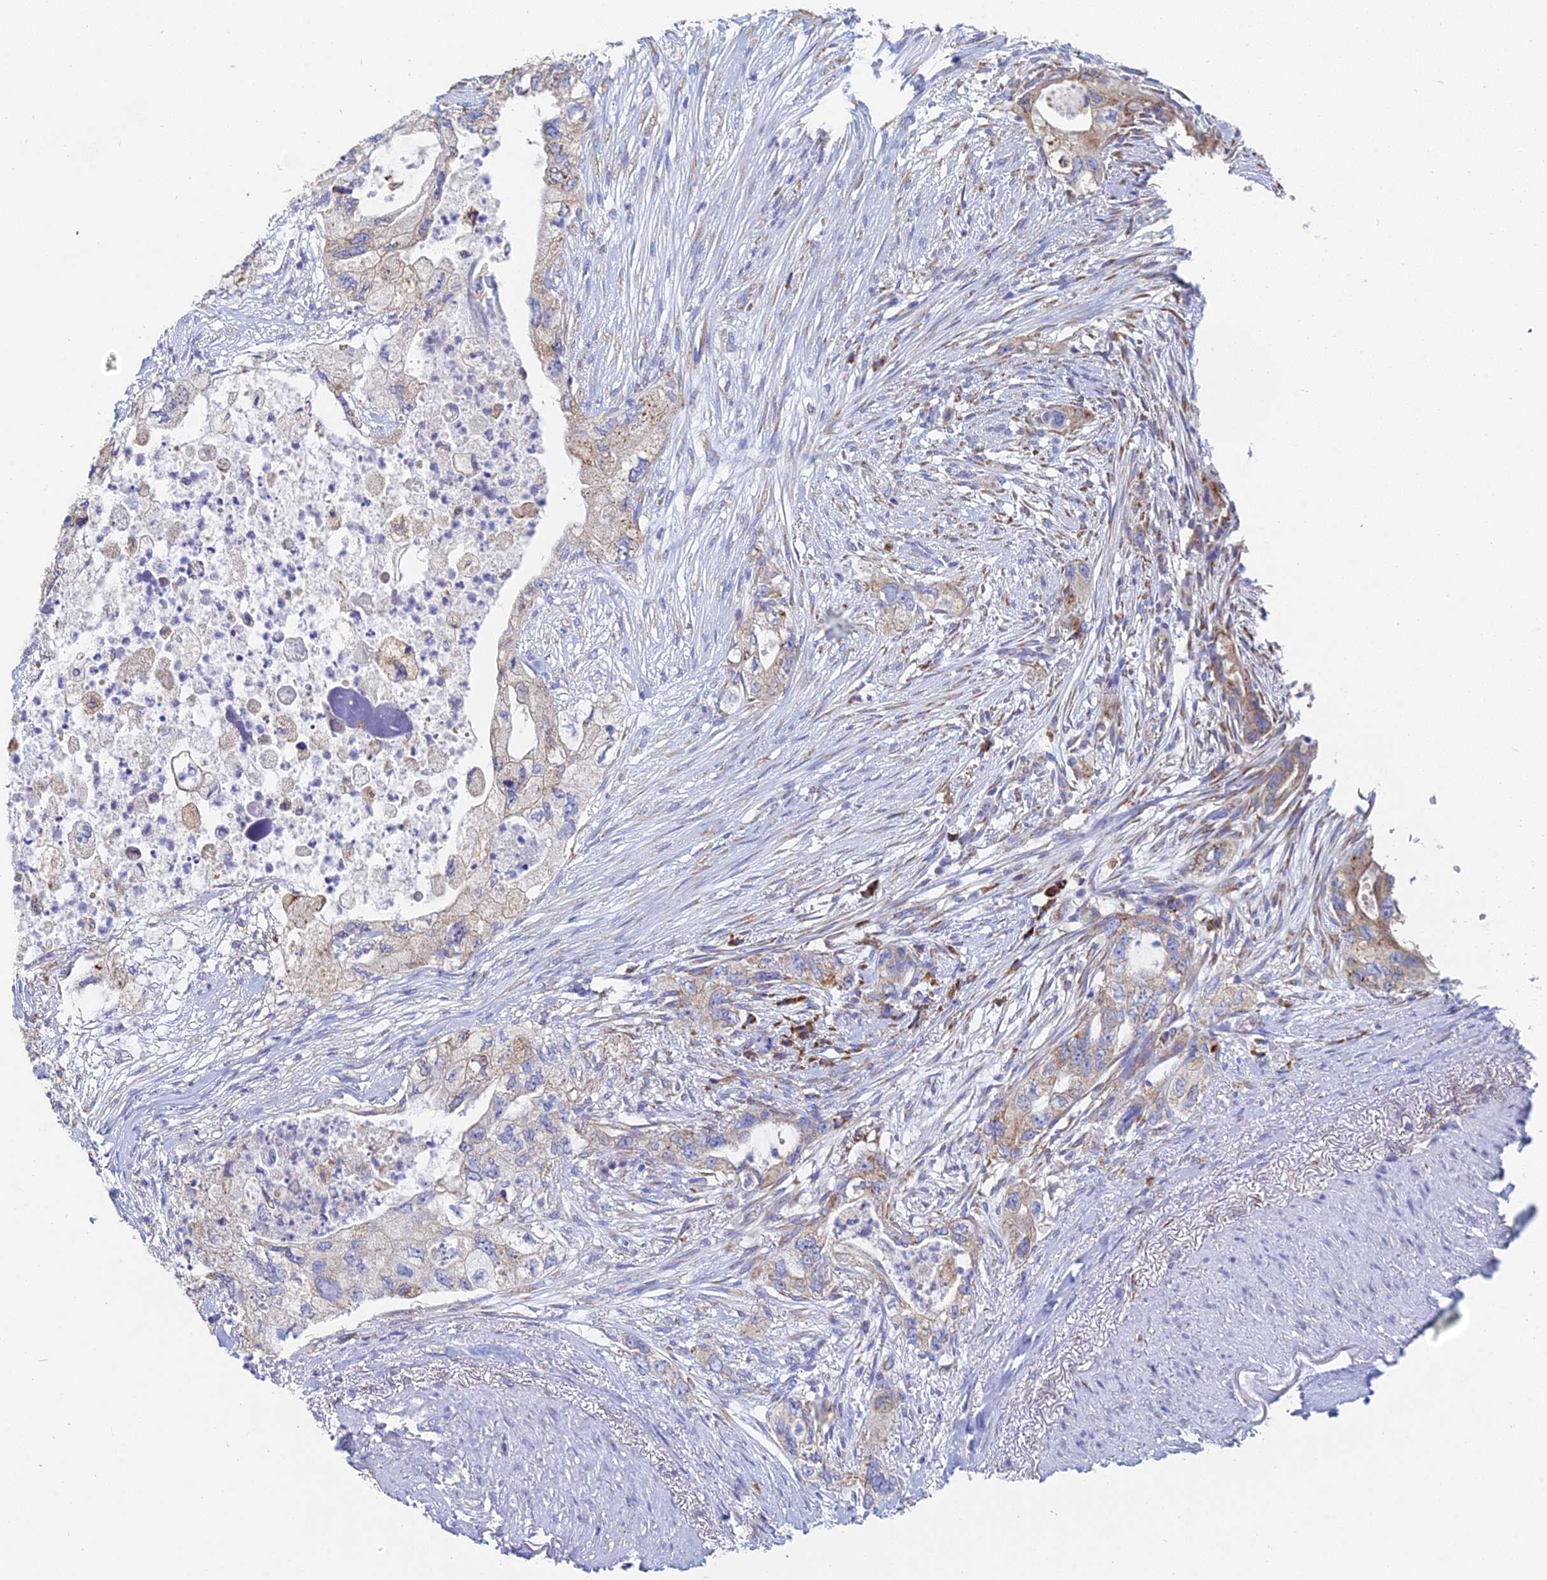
{"staining": {"intensity": "moderate", "quantity": "25%-75%", "location": "cytoplasmic/membranous"}, "tissue": "pancreatic cancer", "cell_type": "Tumor cells", "image_type": "cancer", "snomed": [{"axis": "morphology", "description": "Adenocarcinoma, NOS"}, {"axis": "topography", "description": "Pancreas"}], "caption": "Pancreatic adenocarcinoma stained for a protein (brown) displays moderate cytoplasmic/membranous positive staining in approximately 25%-75% of tumor cells.", "gene": "CRACR2B", "patient": {"sex": "female", "age": 73}}